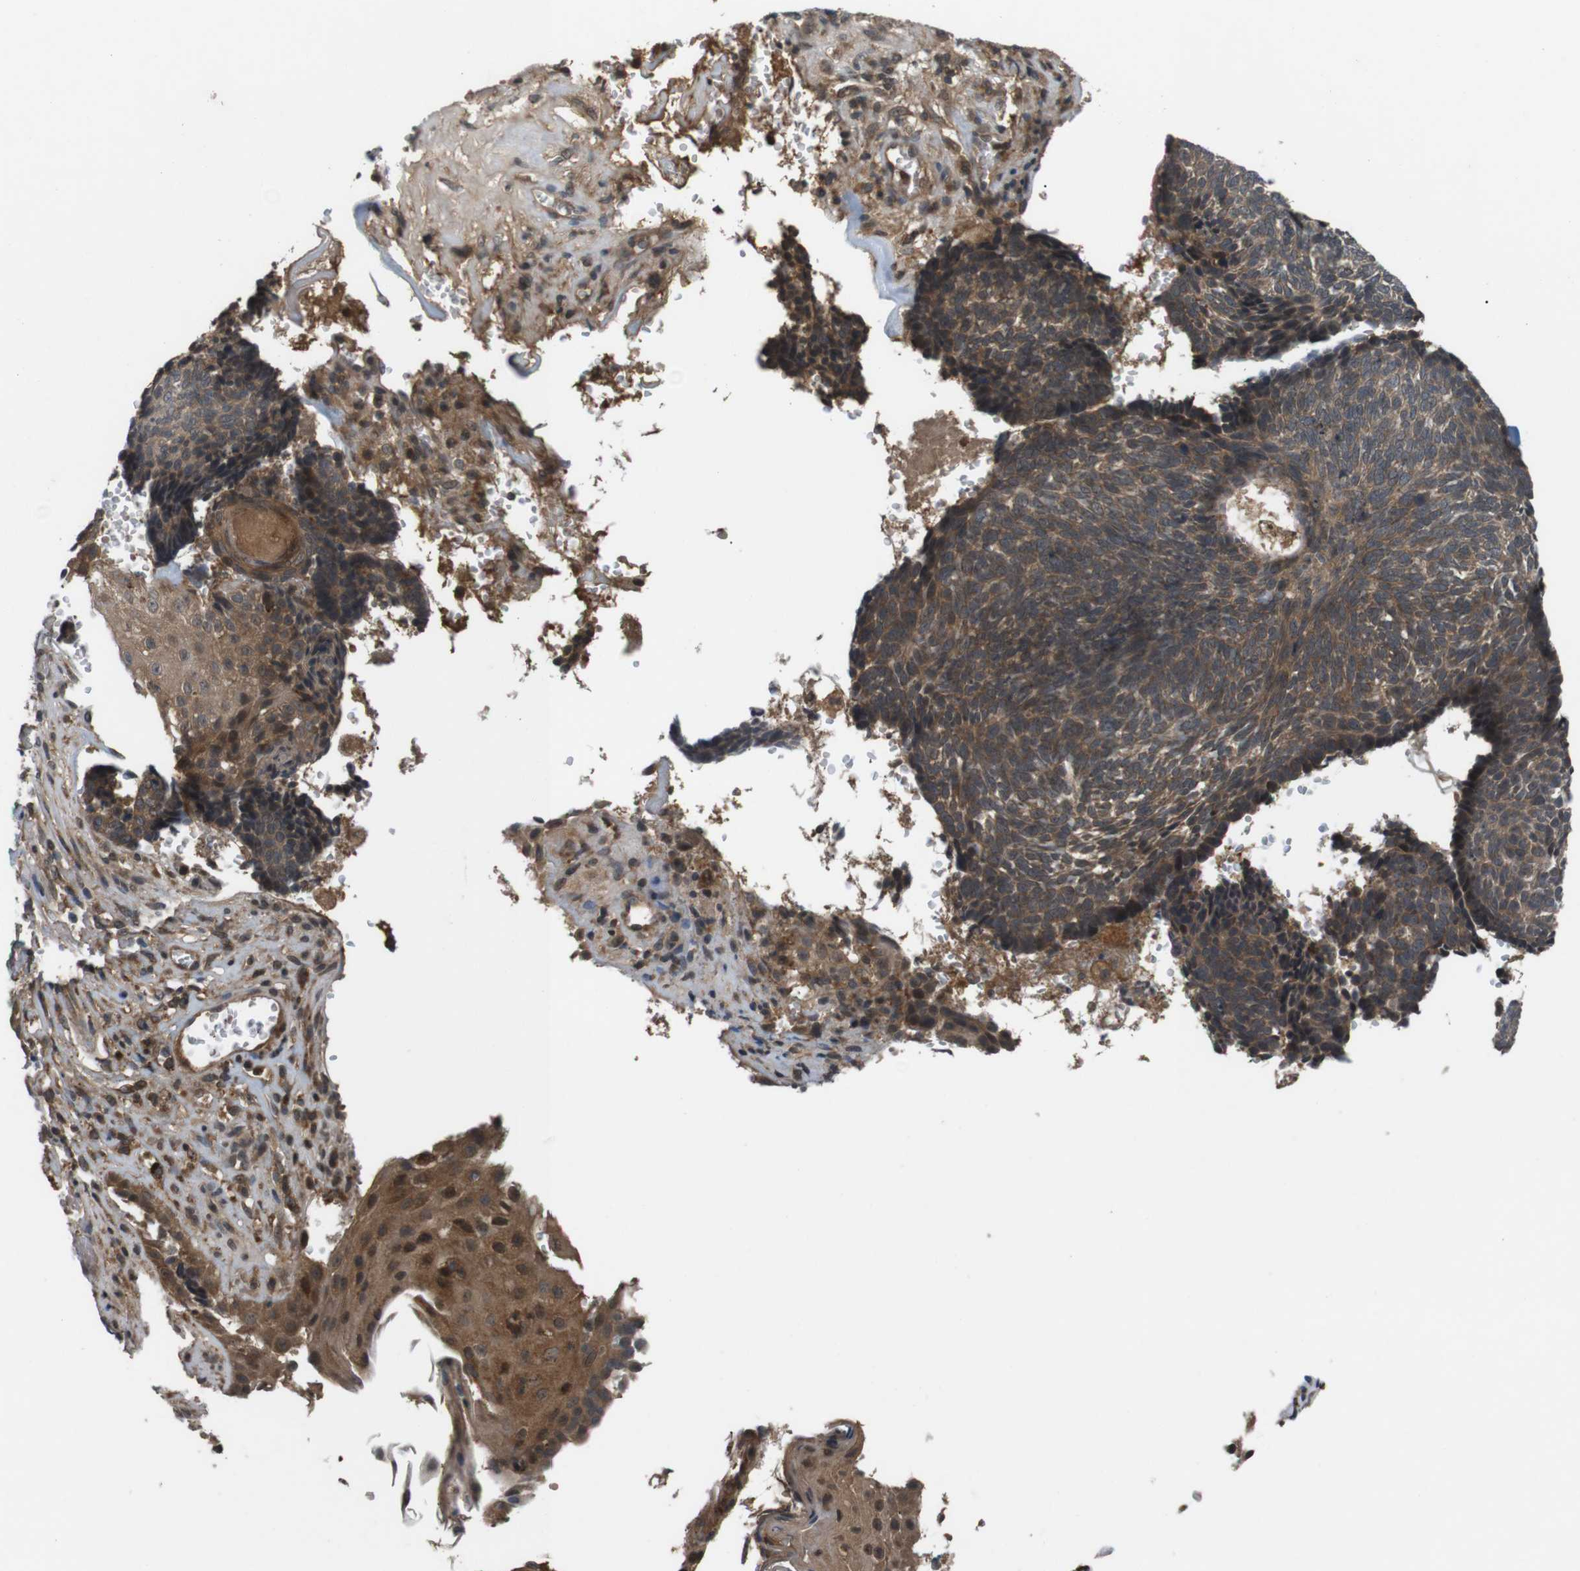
{"staining": {"intensity": "moderate", "quantity": ">75%", "location": "cytoplasmic/membranous"}, "tissue": "skin cancer", "cell_type": "Tumor cells", "image_type": "cancer", "snomed": [{"axis": "morphology", "description": "Basal cell carcinoma"}, {"axis": "topography", "description": "Skin"}], "caption": "Human skin cancer (basal cell carcinoma) stained with a brown dye displays moderate cytoplasmic/membranous positive positivity in approximately >75% of tumor cells.", "gene": "NFKBIE", "patient": {"sex": "male", "age": 84}}